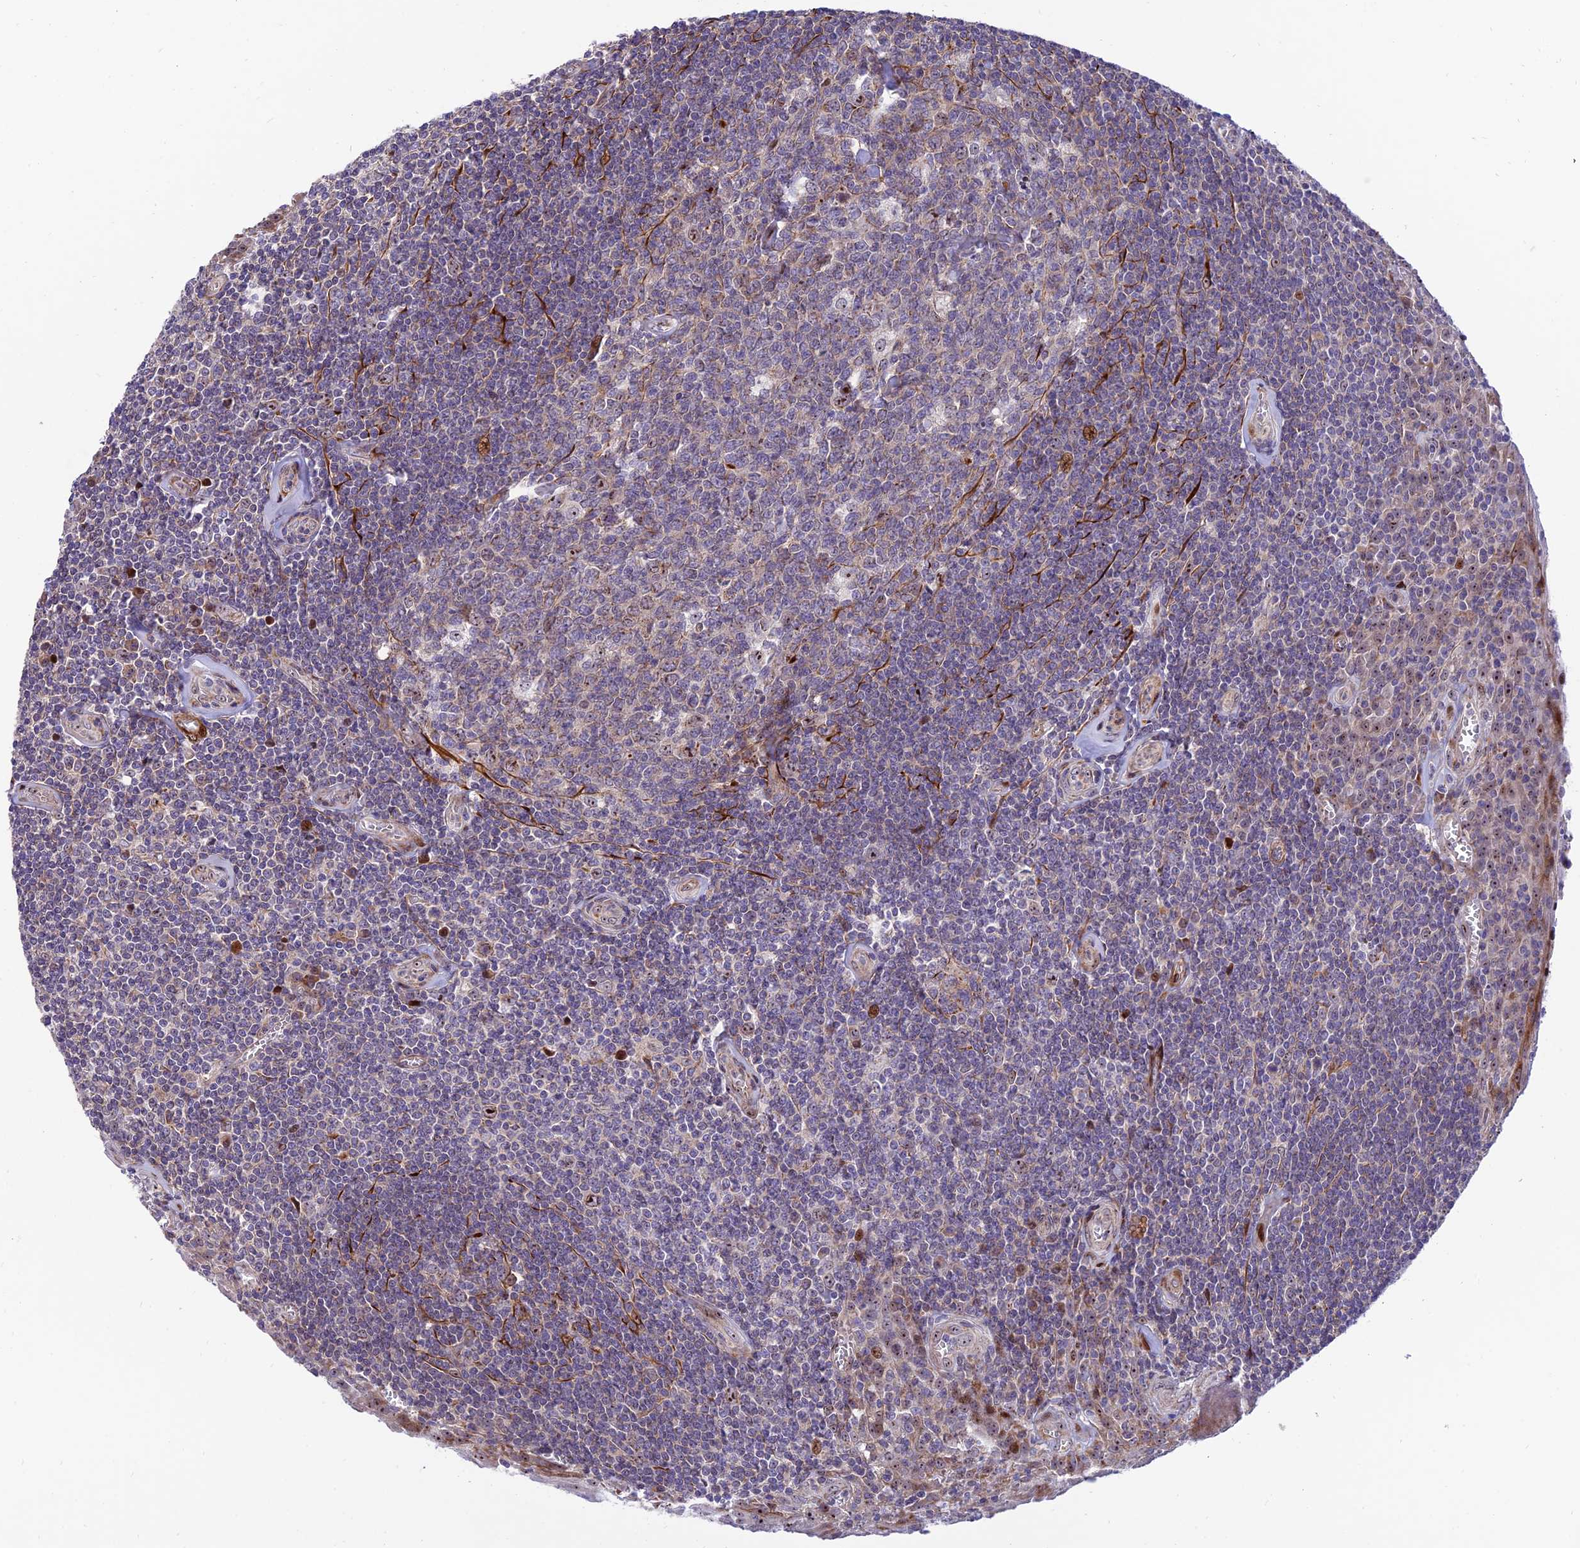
{"staining": {"intensity": "strong", "quantity": "25%-75%", "location": "nuclear"}, "tissue": "tonsil", "cell_type": "Germinal center cells", "image_type": "normal", "snomed": [{"axis": "morphology", "description": "Normal tissue, NOS"}, {"axis": "topography", "description": "Tonsil"}], "caption": "Brown immunohistochemical staining in normal tonsil exhibits strong nuclear positivity in approximately 25%-75% of germinal center cells.", "gene": "KBTBD7", "patient": {"sex": "male", "age": 27}}